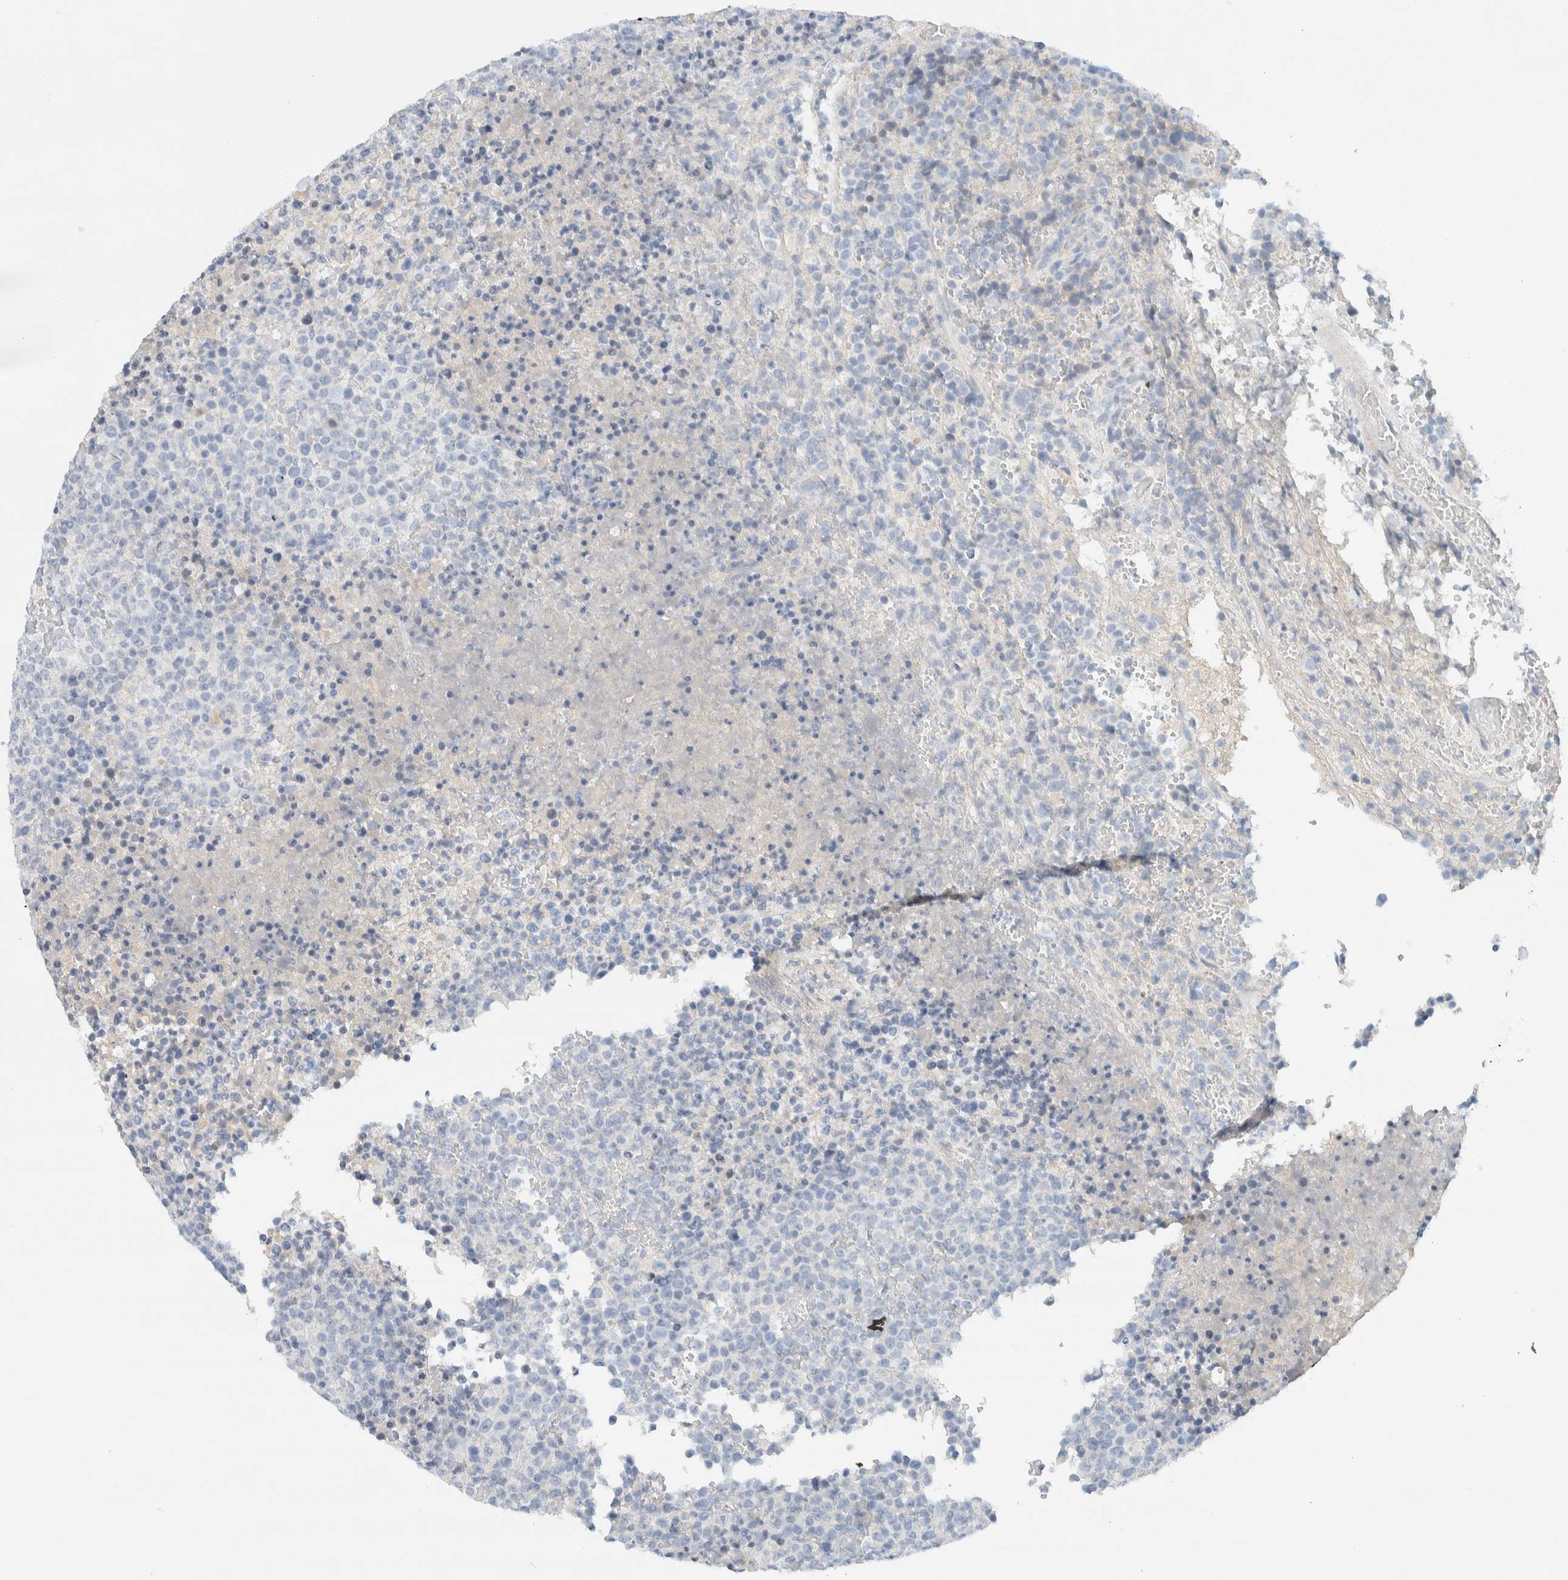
{"staining": {"intensity": "negative", "quantity": "none", "location": "none"}, "tissue": "lymphoma", "cell_type": "Tumor cells", "image_type": "cancer", "snomed": [{"axis": "morphology", "description": "Malignant lymphoma, non-Hodgkin's type, High grade"}, {"axis": "topography", "description": "Lymph node"}], "caption": "Tumor cells are negative for protein expression in human malignant lymphoma, non-Hodgkin's type (high-grade).", "gene": "ALOX12B", "patient": {"sex": "male", "age": 13}}